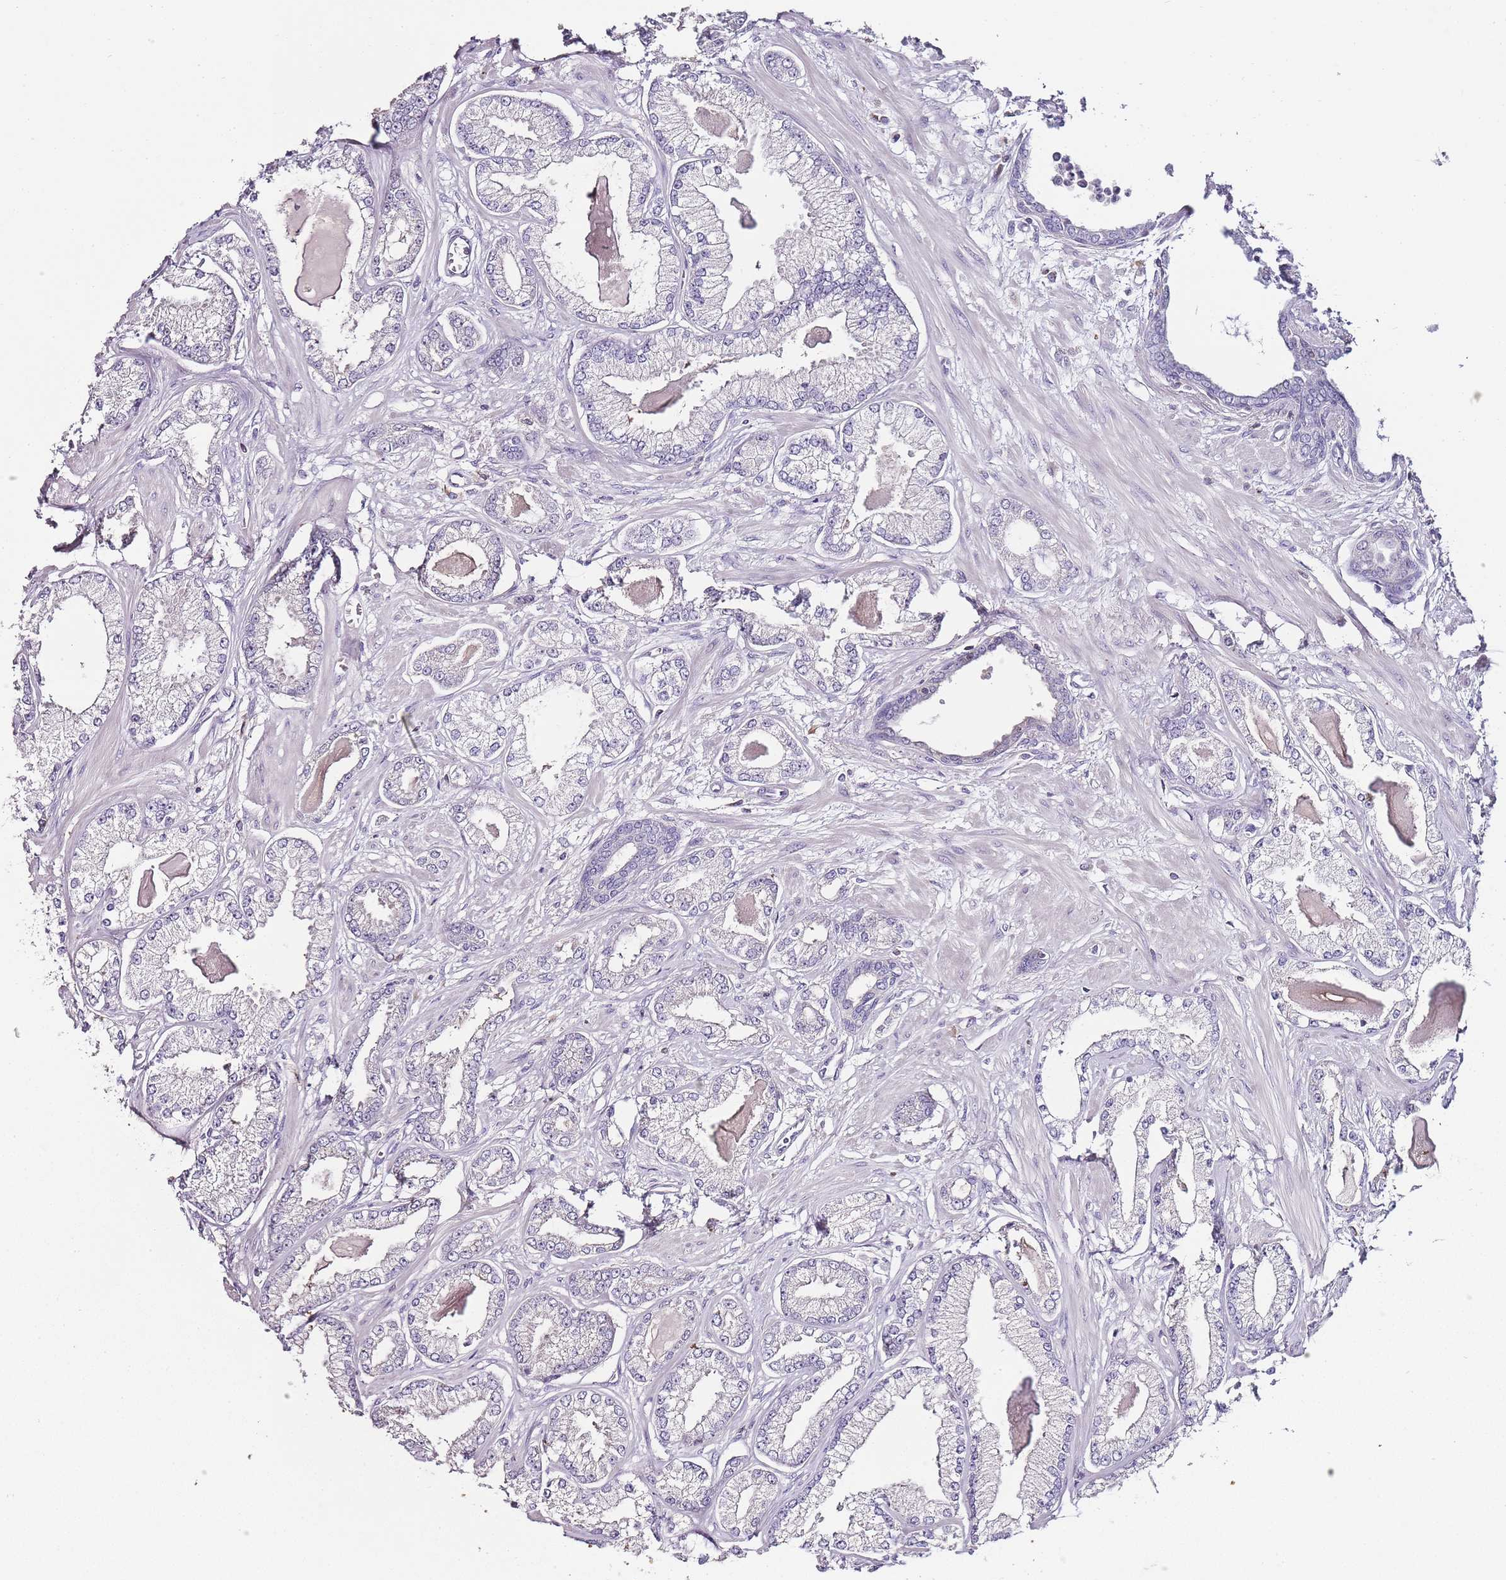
{"staining": {"intensity": "negative", "quantity": "none", "location": "none"}, "tissue": "prostate cancer", "cell_type": "Tumor cells", "image_type": "cancer", "snomed": [{"axis": "morphology", "description": "Adenocarcinoma, Low grade"}, {"axis": "topography", "description": "Prostate"}], "caption": "This is a histopathology image of immunohistochemistry staining of prostate cancer, which shows no expression in tumor cells.", "gene": "ZBP1", "patient": {"sex": "male", "age": 64}}